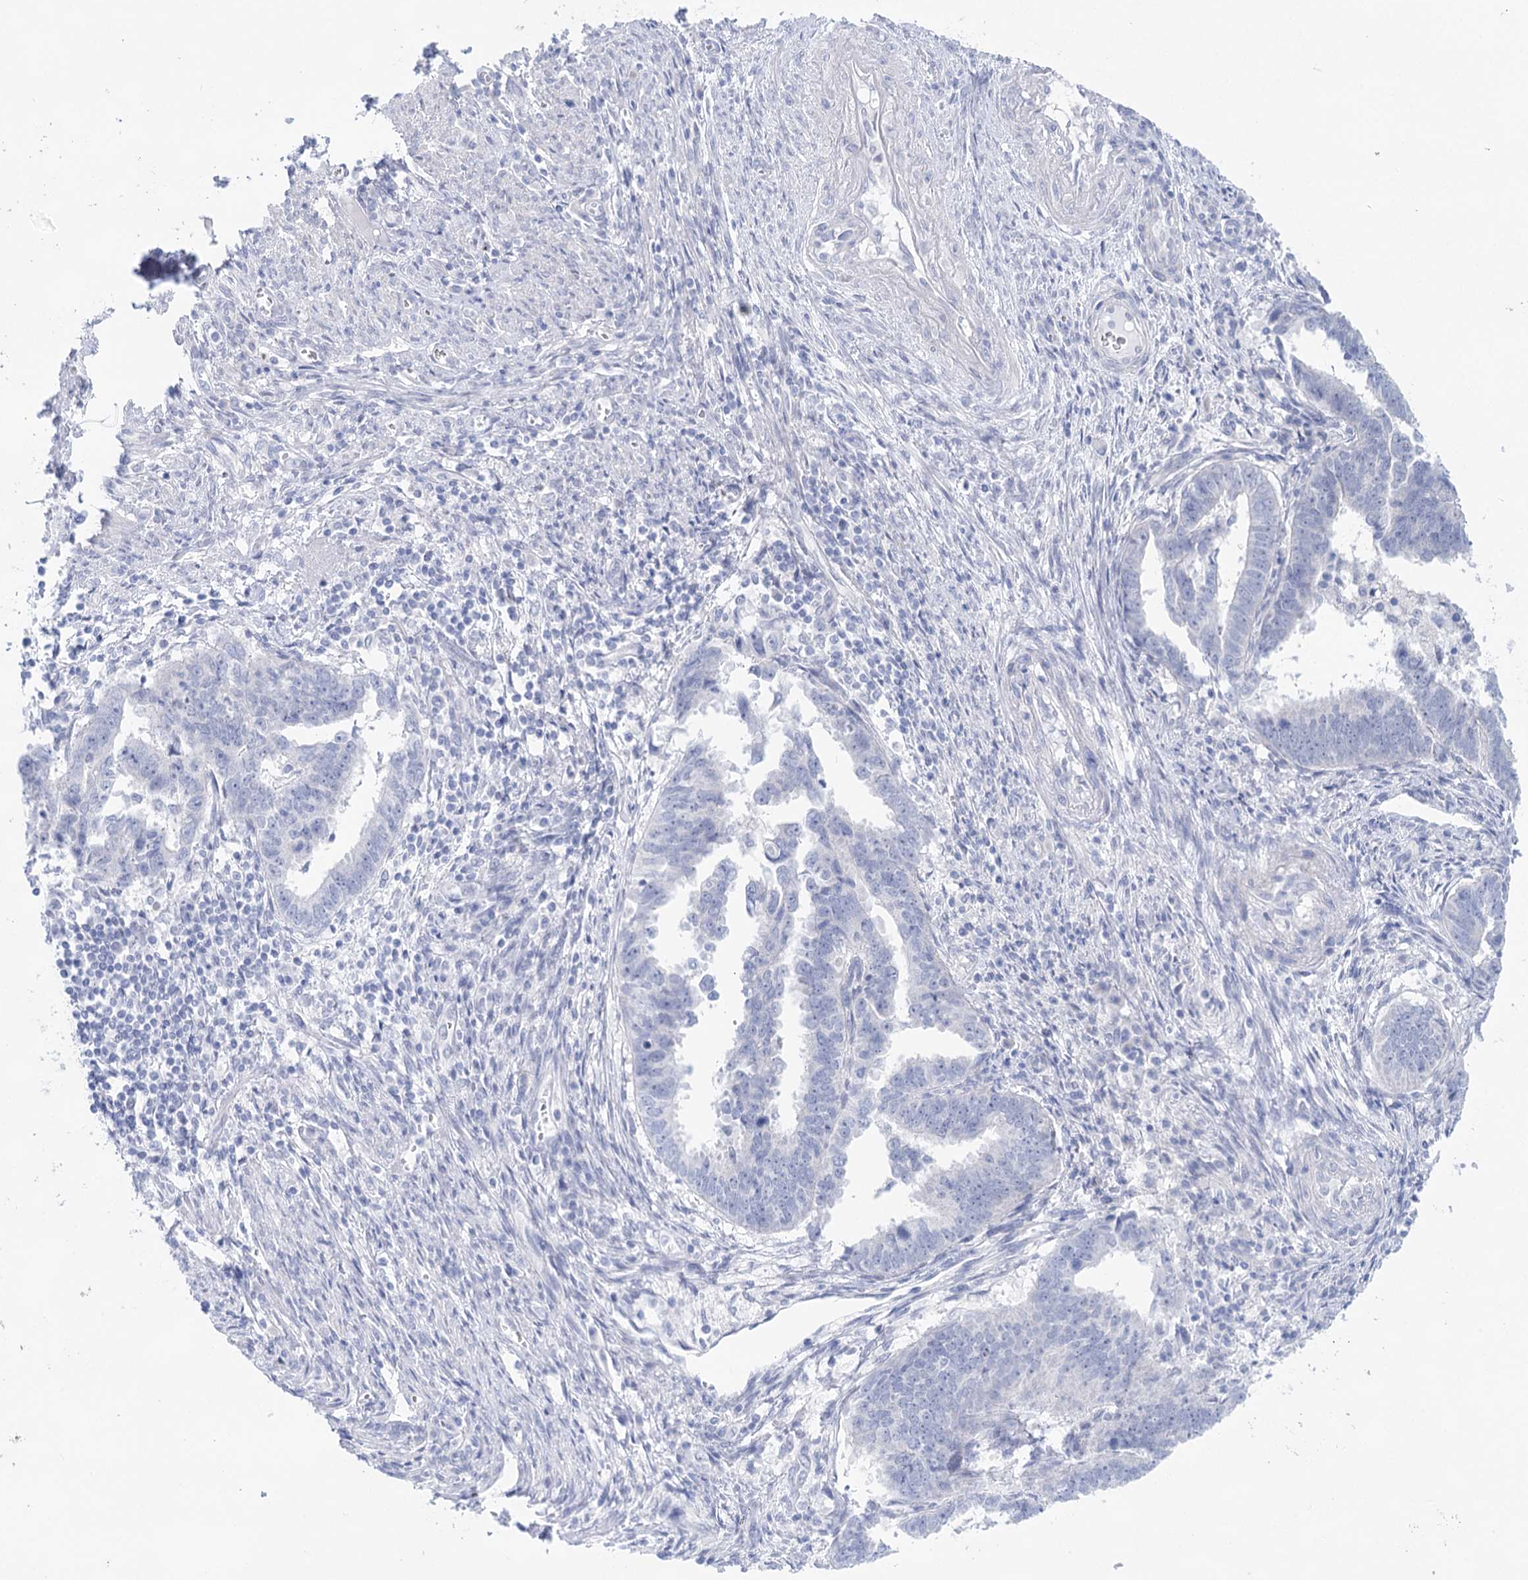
{"staining": {"intensity": "negative", "quantity": "none", "location": "none"}, "tissue": "endometrial cancer", "cell_type": "Tumor cells", "image_type": "cancer", "snomed": [{"axis": "morphology", "description": "Adenocarcinoma, NOS"}, {"axis": "topography", "description": "Endometrium"}], "caption": "Immunohistochemistry histopathology image of human adenocarcinoma (endometrial) stained for a protein (brown), which reveals no staining in tumor cells.", "gene": "LALBA", "patient": {"sex": "female", "age": 75}}